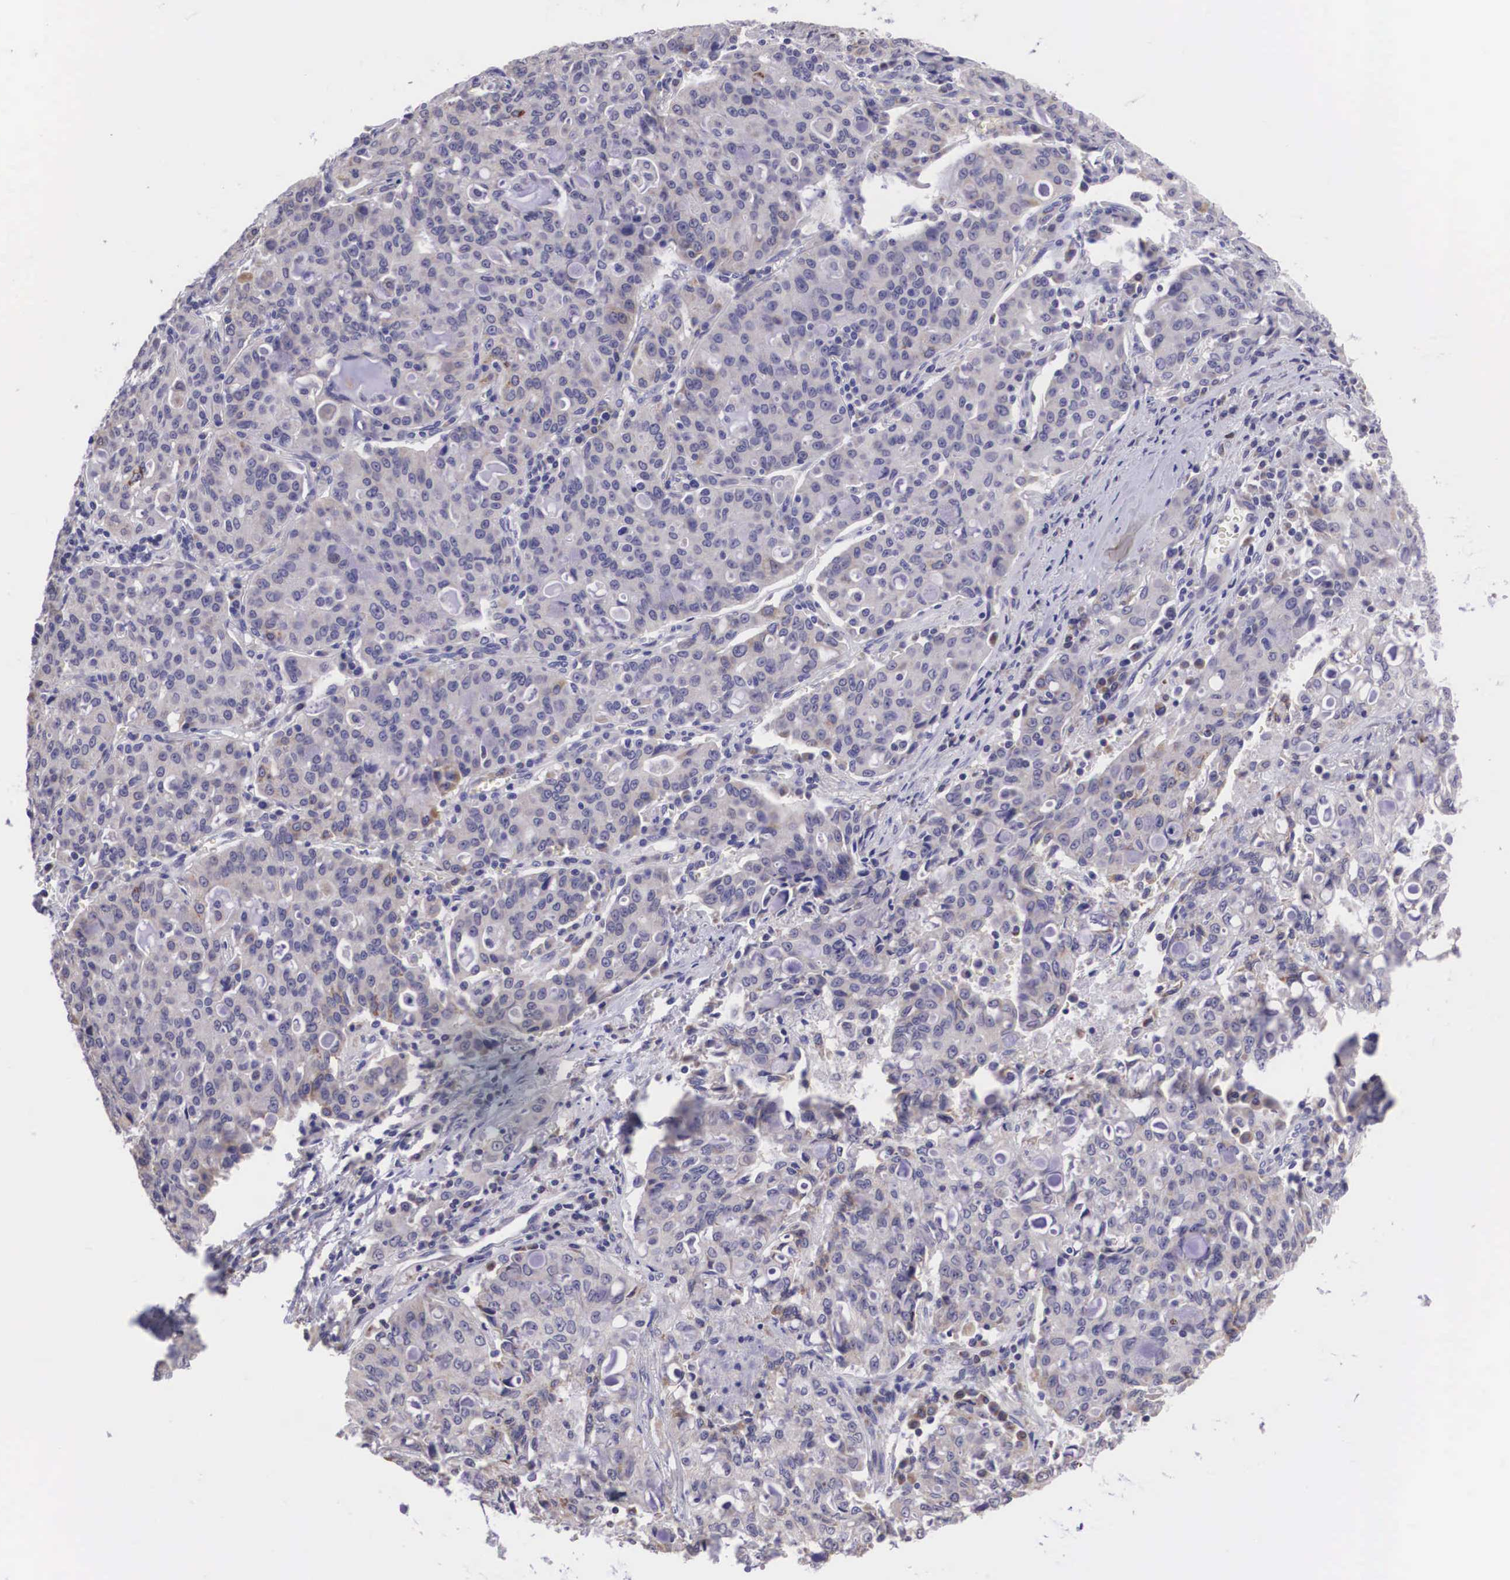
{"staining": {"intensity": "negative", "quantity": "none", "location": "none"}, "tissue": "lung cancer", "cell_type": "Tumor cells", "image_type": "cancer", "snomed": [{"axis": "morphology", "description": "Adenocarcinoma, NOS"}, {"axis": "topography", "description": "Lung"}], "caption": "Tumor cells show no significant protein staining in lung cancer (adenocarcinoma).", "gene": "ARG2", "patient": {"sex": "female", "age": 44}}